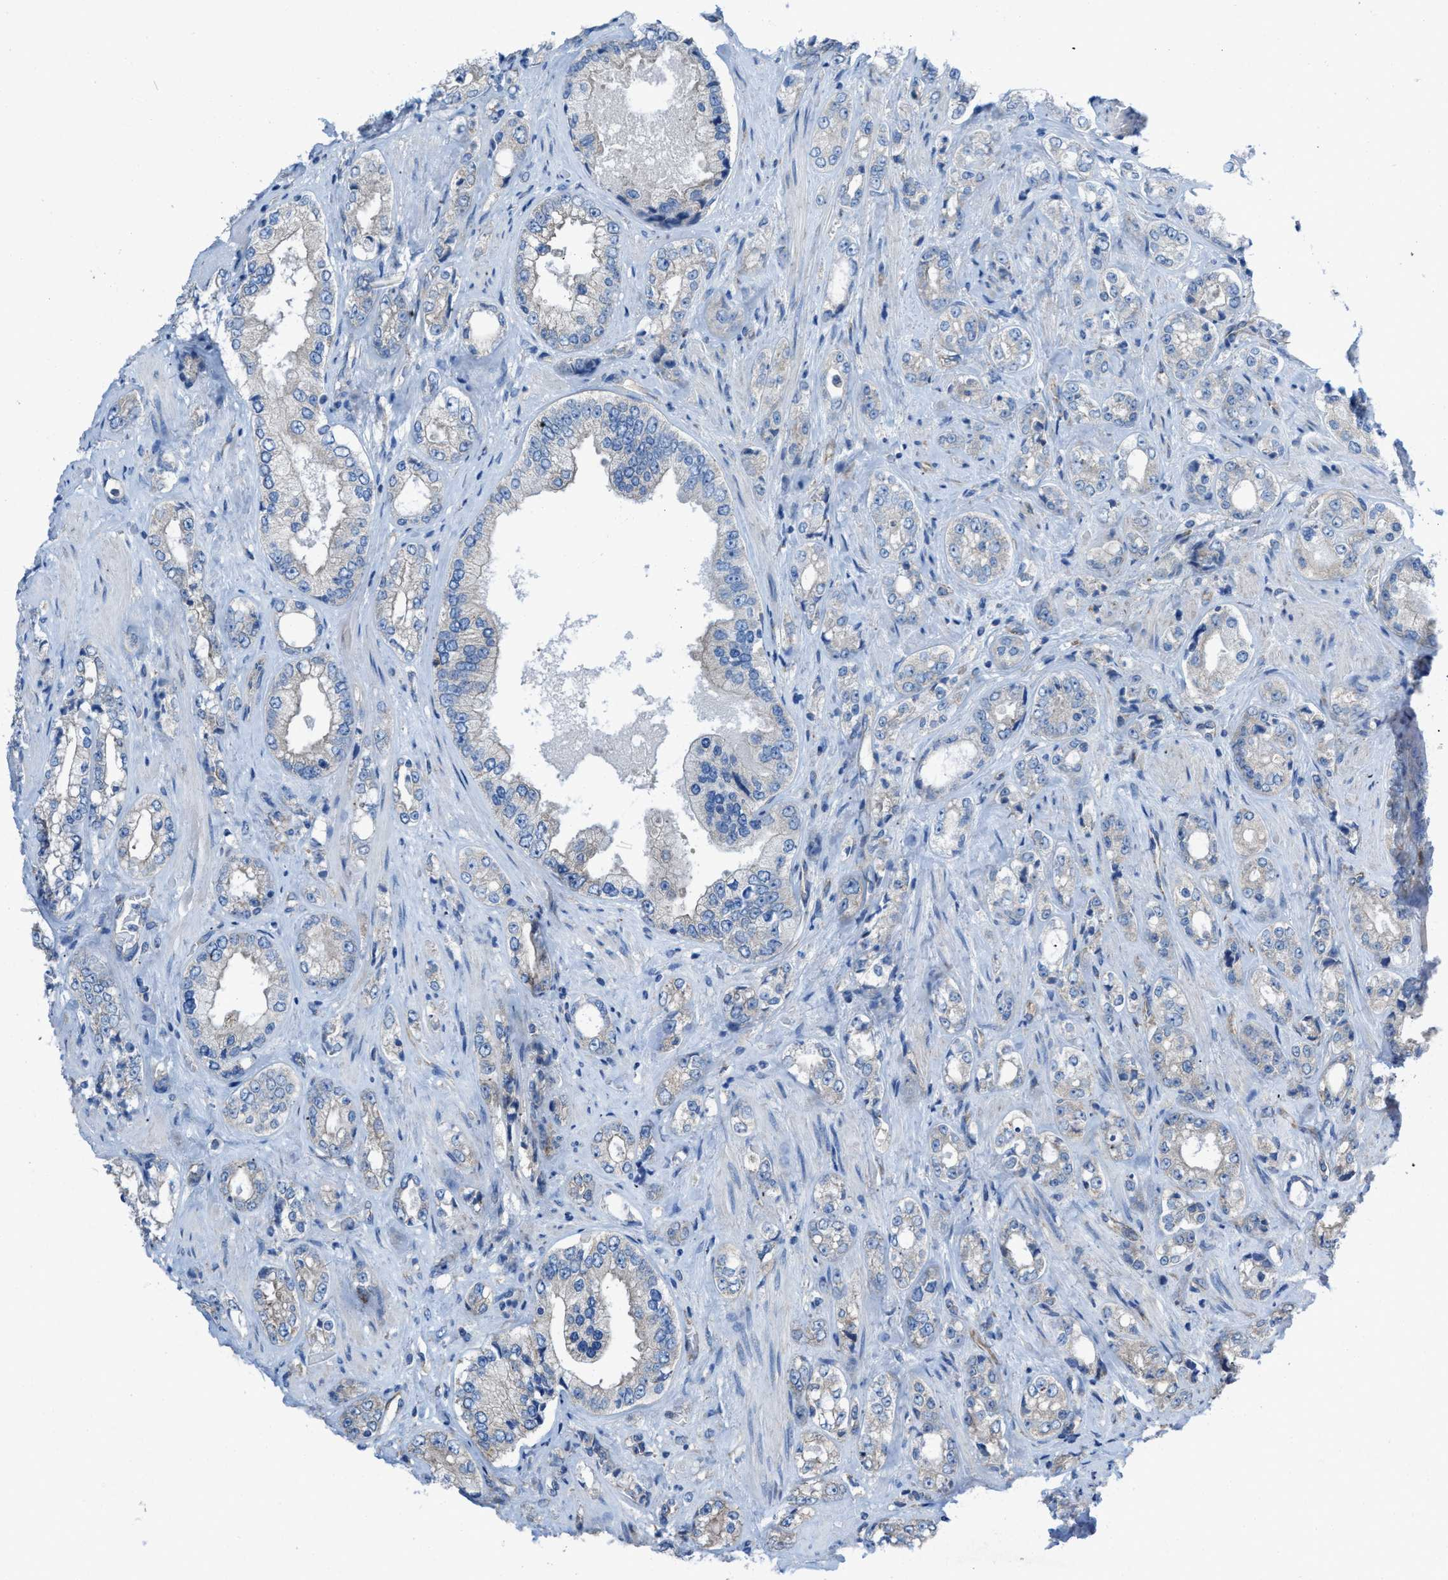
{"staining": {"intensity": "negative", "quantity": "none", "location": "none"}, "tissue": "prostate cancer", "cell_type": "Tumor cells", "image_type": "cancer", "snomed": [{"axis": "morphology", "description": "Adenocarcinoma, High grade"}, {"axis": "topography", "description": "Prostate"}], "caption": "High magnification brightfield microscopy of prostate cancer (high-grade adenocarcinoma) stained with DAB (brown) and counterstained with hematoxylin (blue): tumor cells show no significant expression.", "gene": "DOLPP1", "patient": {"sex": "male", "age": 61}}